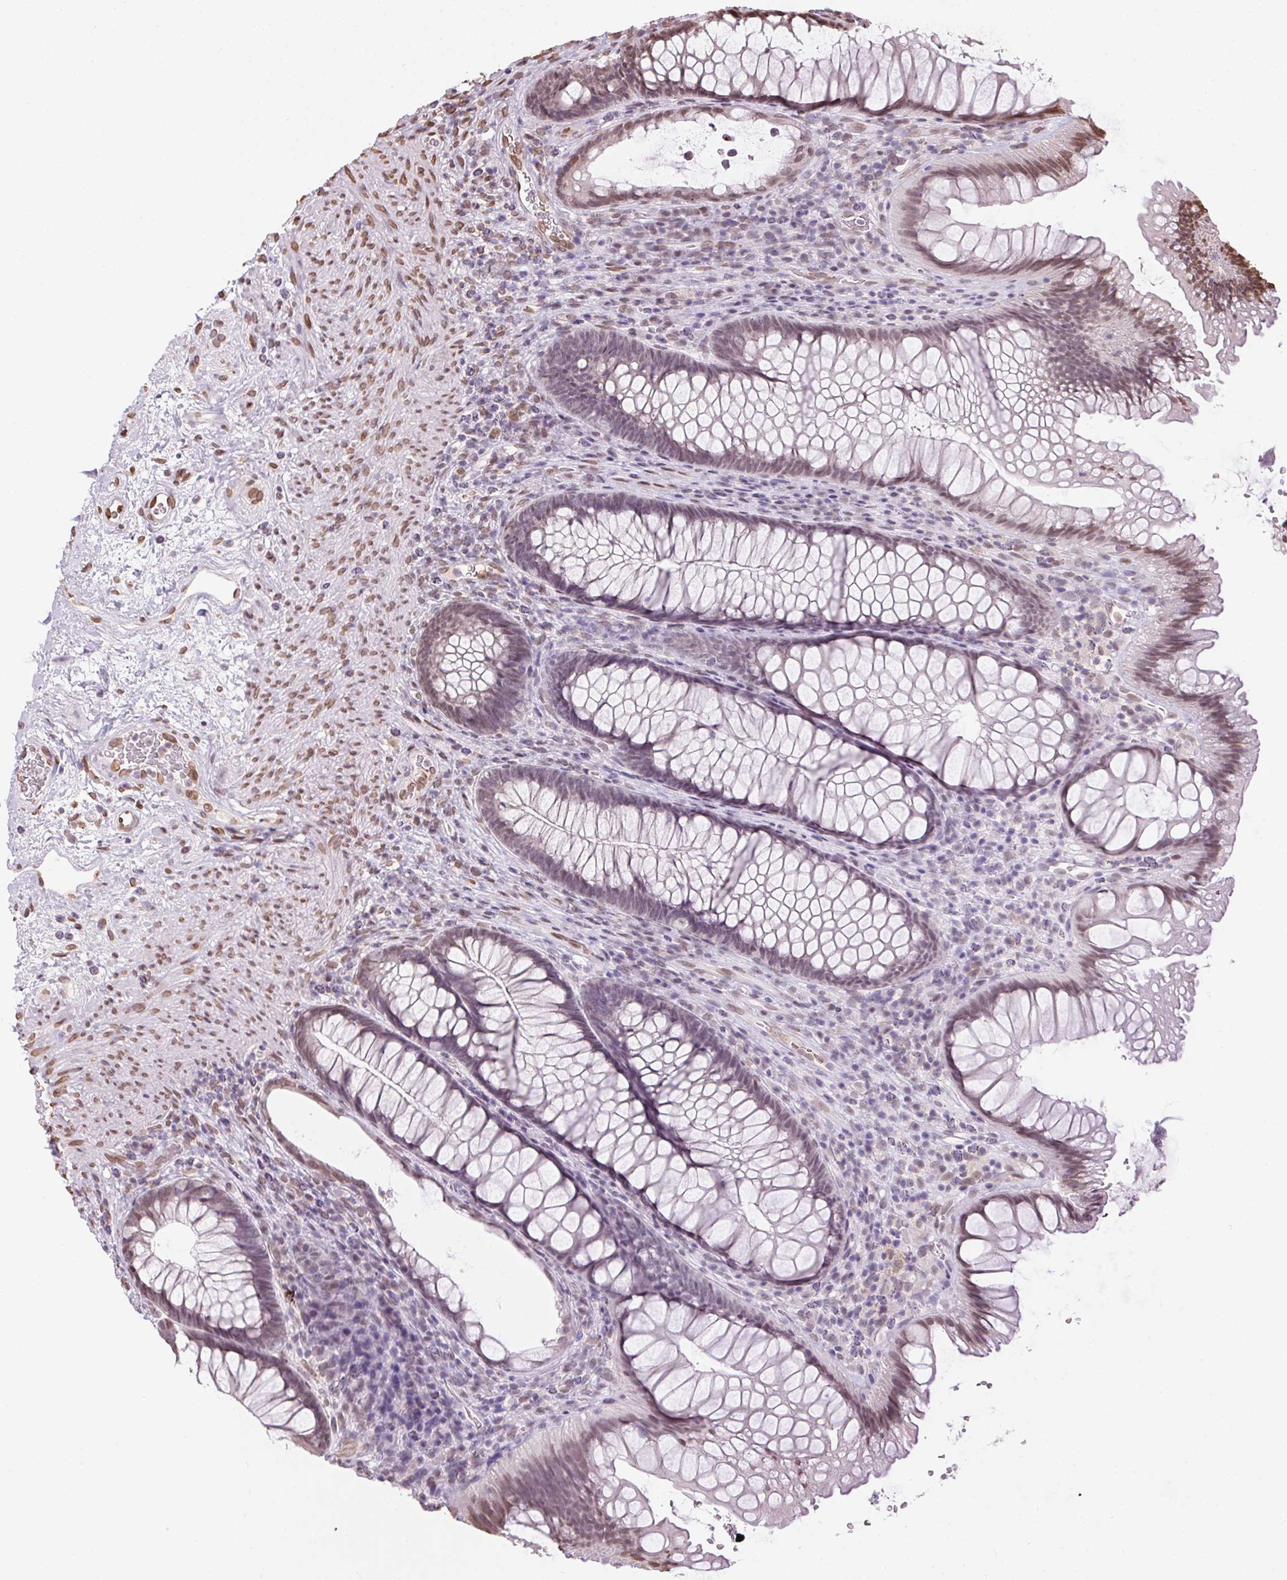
{"staining": {"intensity": "weak", "quantity": "25%-75%", "location": "nuclear"}, "tissue": "rectum", "cell_type": "Glandular cells", "image_type": "normal", "snomed": [{"axis": "morphology", "description": "Normal tissue, NOS"}, {"axis": "topography", "description": "Smooth muscle"}, {"axis": "topography", "description": "Rectum"}], "caption": "Rectum stained with DAB immunohistochemistry (IHC) exhibits low levels of weak nuclear positivity in about 25%-75% of glandular cells. The staining is performed using DAB brown chromogen to label protein expression. The nuclei are counter-stained blue using hematoxylin.", "gene": "TMEM175", "patient": {"sex": "male", "age": 53}}